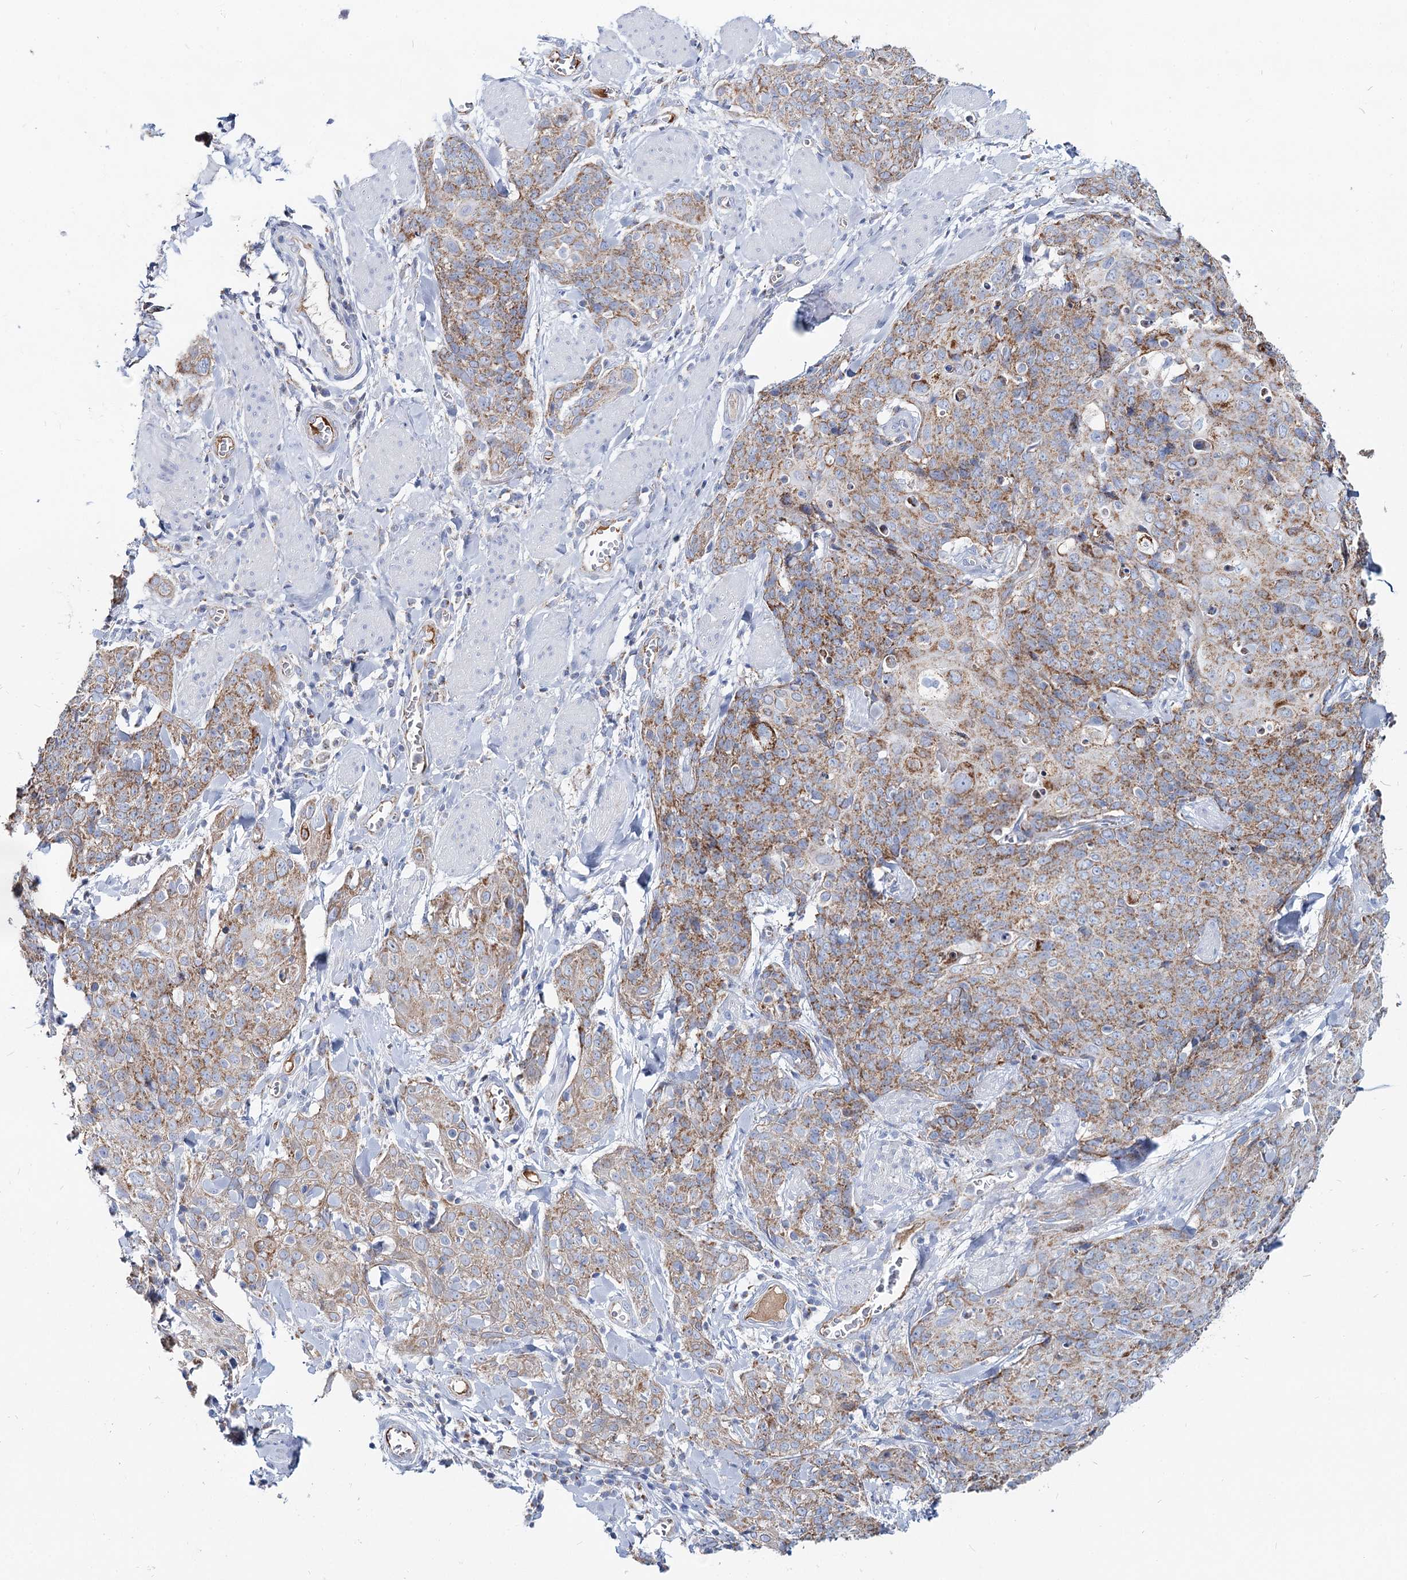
{"staining": {"intensity": "moderate", "quantity": ">75%", "location": "cytoplasmic/membranous"}, "tissue": "skin cancer", "cell_type": "Tumor cells", "image_type": "cancer", "snomed": [{"axis": "morphology", "description": "Squamous cell carcinoma, NOS"}, {"axis": "topography", "description": "Skin"}, {"axis": "topography", "description": "Vulva"}], "caption": "The immunohistochemical stain shows moderate cytoplasmic/membranous staining in tumor cells of skin cancer (squamous cell carcinoma) tissue. (IHC, brightfield microscopy, high magnification).", "gene": "MCCC2", "patient": {"sex": "female", "age": 85}}